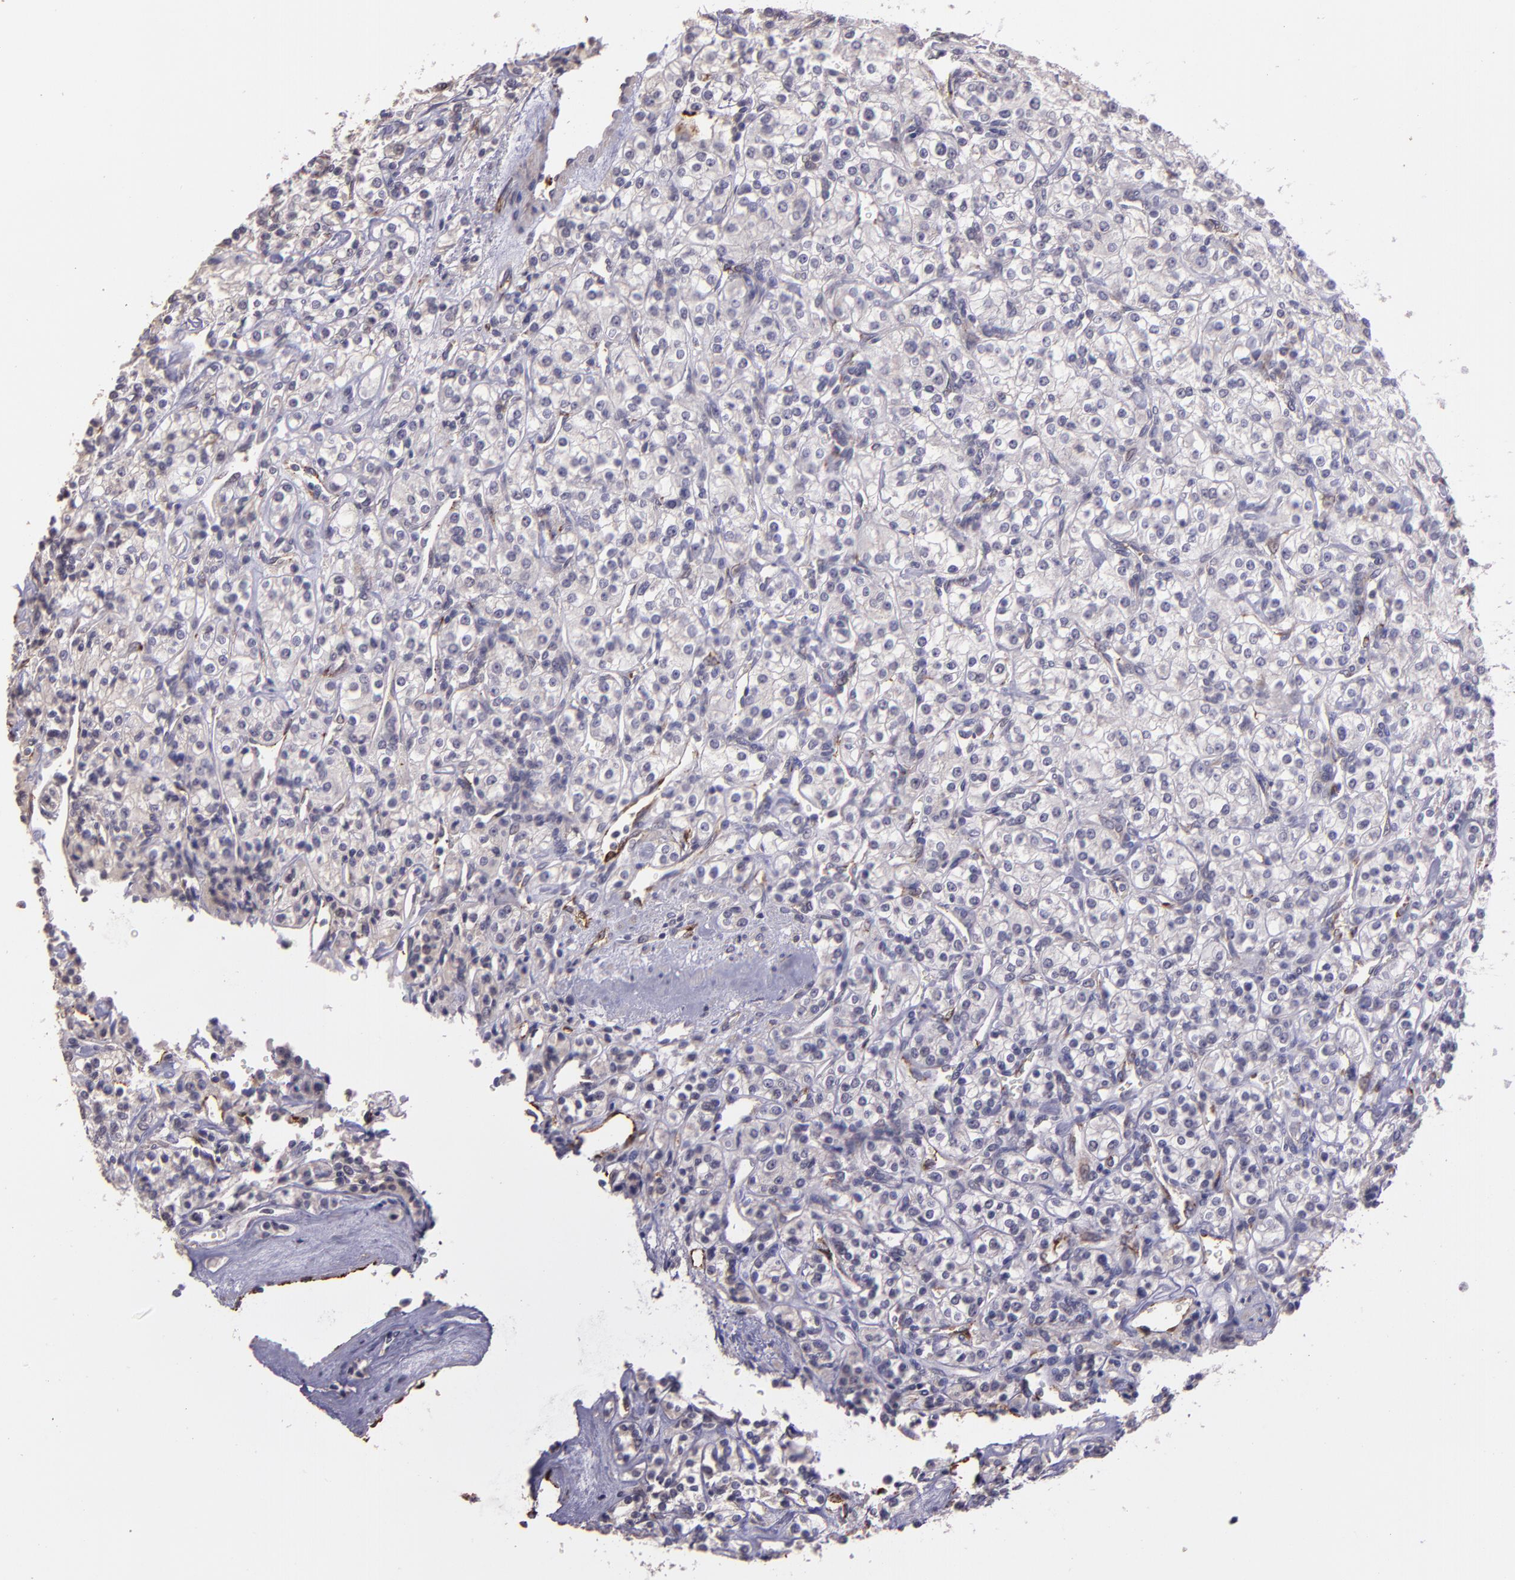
{"staining": {"intensity": "negative", "quantity": "none", "location": "none"}, "tissue": "renal cancer", "cell_type": "Tumor cells", "image_type": "cancer", "snomed": [{"axis": "morphology", "description": "Adenocarcinoma, NOS"}, {"axis": "topography", "description": "Kidney"}], "caption": "The photomicrograph shows no significant positivity in tumor cells of adenocarcinoma (renal).", "gene": "TAF7L", "patient": {"sex": "male", "age": 77}}